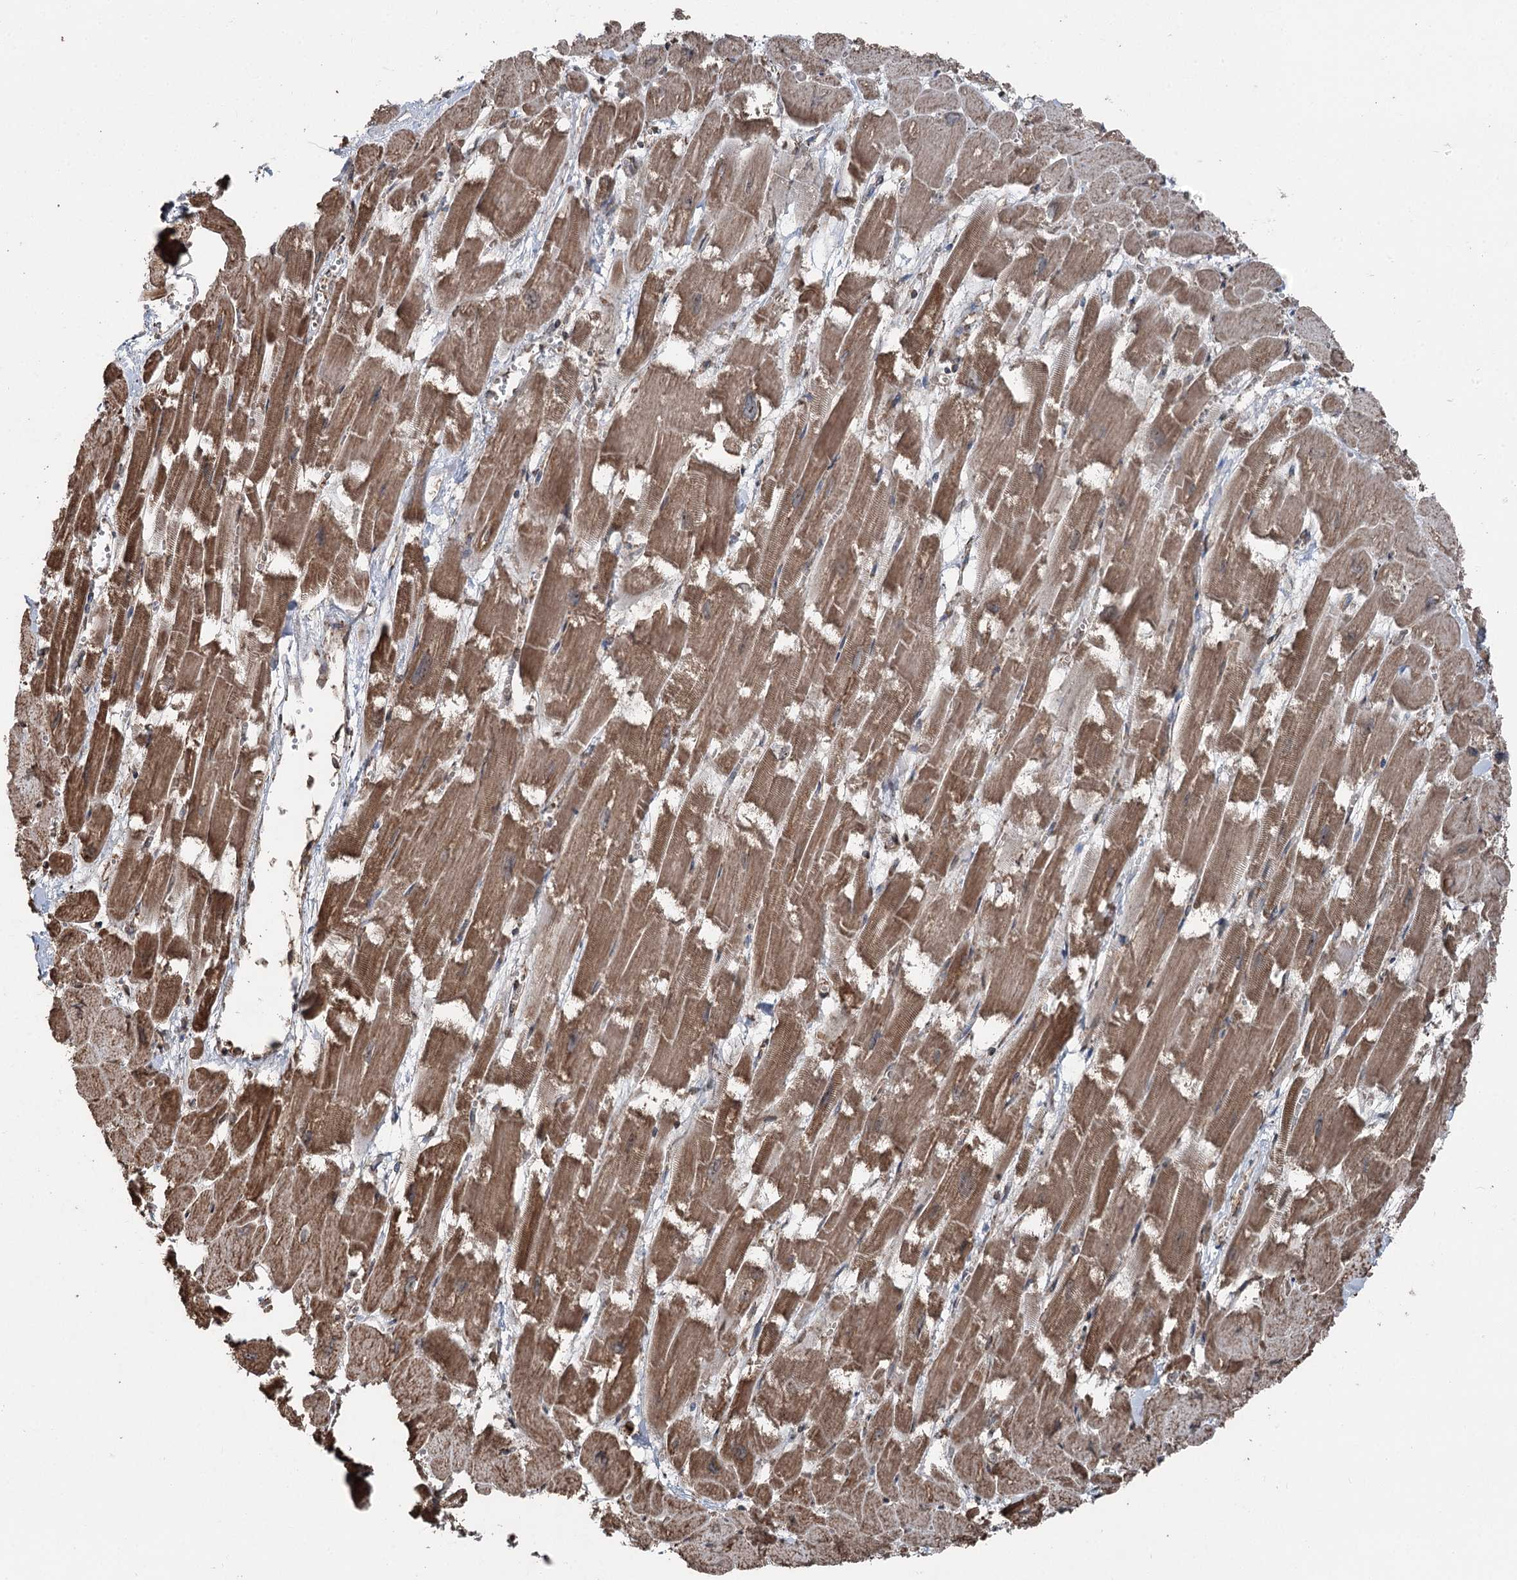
{"staining": {"intensity": "moderate", "quantity": ">75%", "location": "cytoplasmic/membranous"}, "tissue": "heart muscle", "cell_type": "Cardiomyocytes", "image_type": "normal", "snomed": [{"axis": "morphology", "description": "Normal tissue, NOS"}, {"axis": "topography", "description": "Heart"}], "caption": "Protein staining of normal heart muscle shows moderate cytoplasmic/membranous positivity in approximately >75% of cardiomyocytes.", "gene": "STEEP1", "patient": {"sex": "male", "age": 54}}